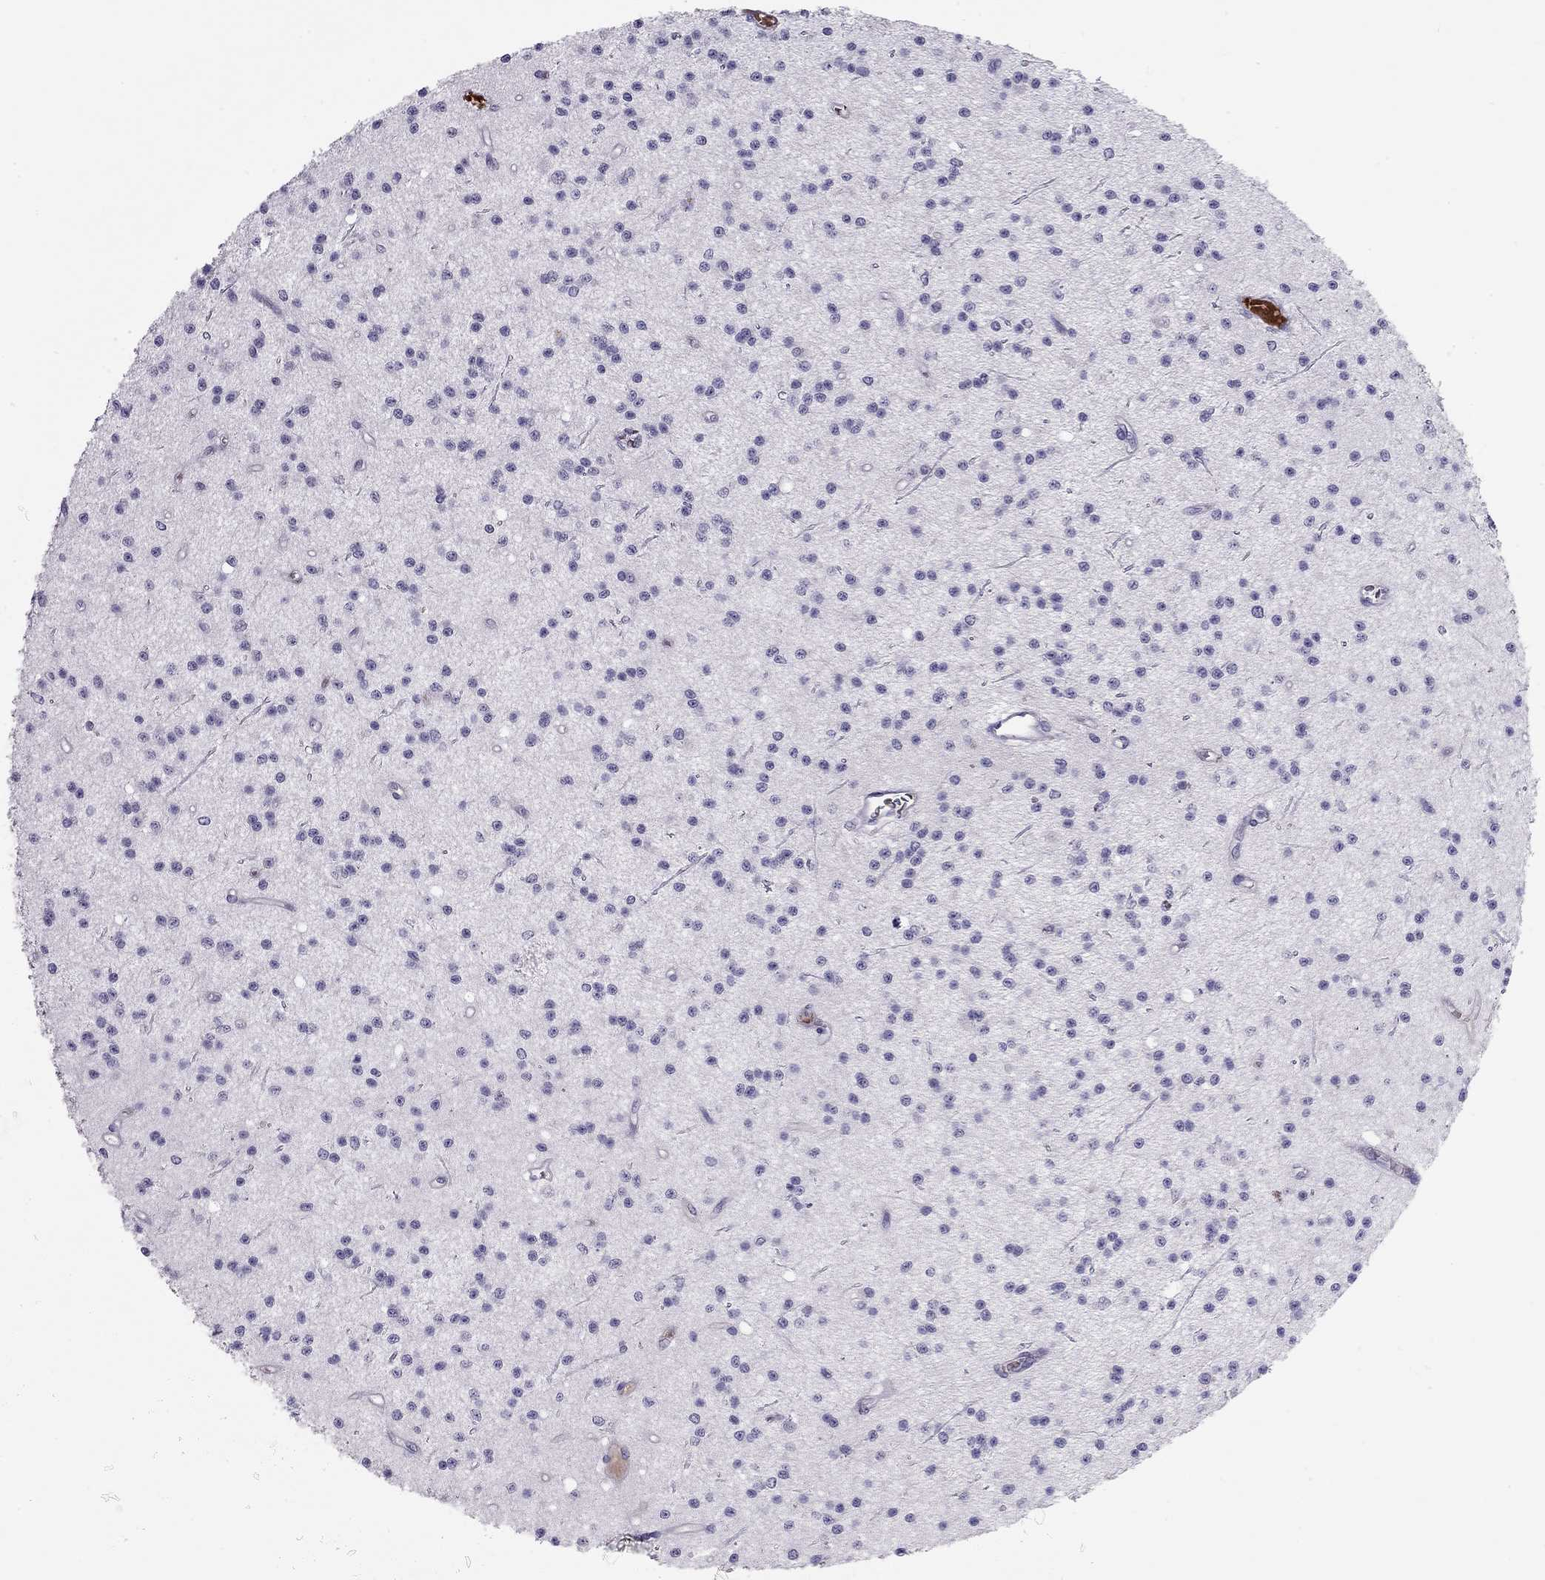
{"staining": {"intensity": "negative", "quantity": "none", "location": "none"}, "tissue": "glioma", "cell_type": "Tumor cells", "image_type": "cancer", "snomed": [{"axis": "morphology", "description": "Glioma, malignant, Low grade"}, {"axis": "topography", "description": "Brain"}], "caption": "Immunohistochemistry (IHC) micrograph of human malignant glioma (low-grade) stained for a protein (brown), which exhibits no positivity in tumor cells. The staining is performed using DAB (3,3'-diaminobenzidine) brown chromogen with nuclei counter-stained in using hematoxylin.", "gene": "RHD", "patient": {"sex": "male", "age": 27}}